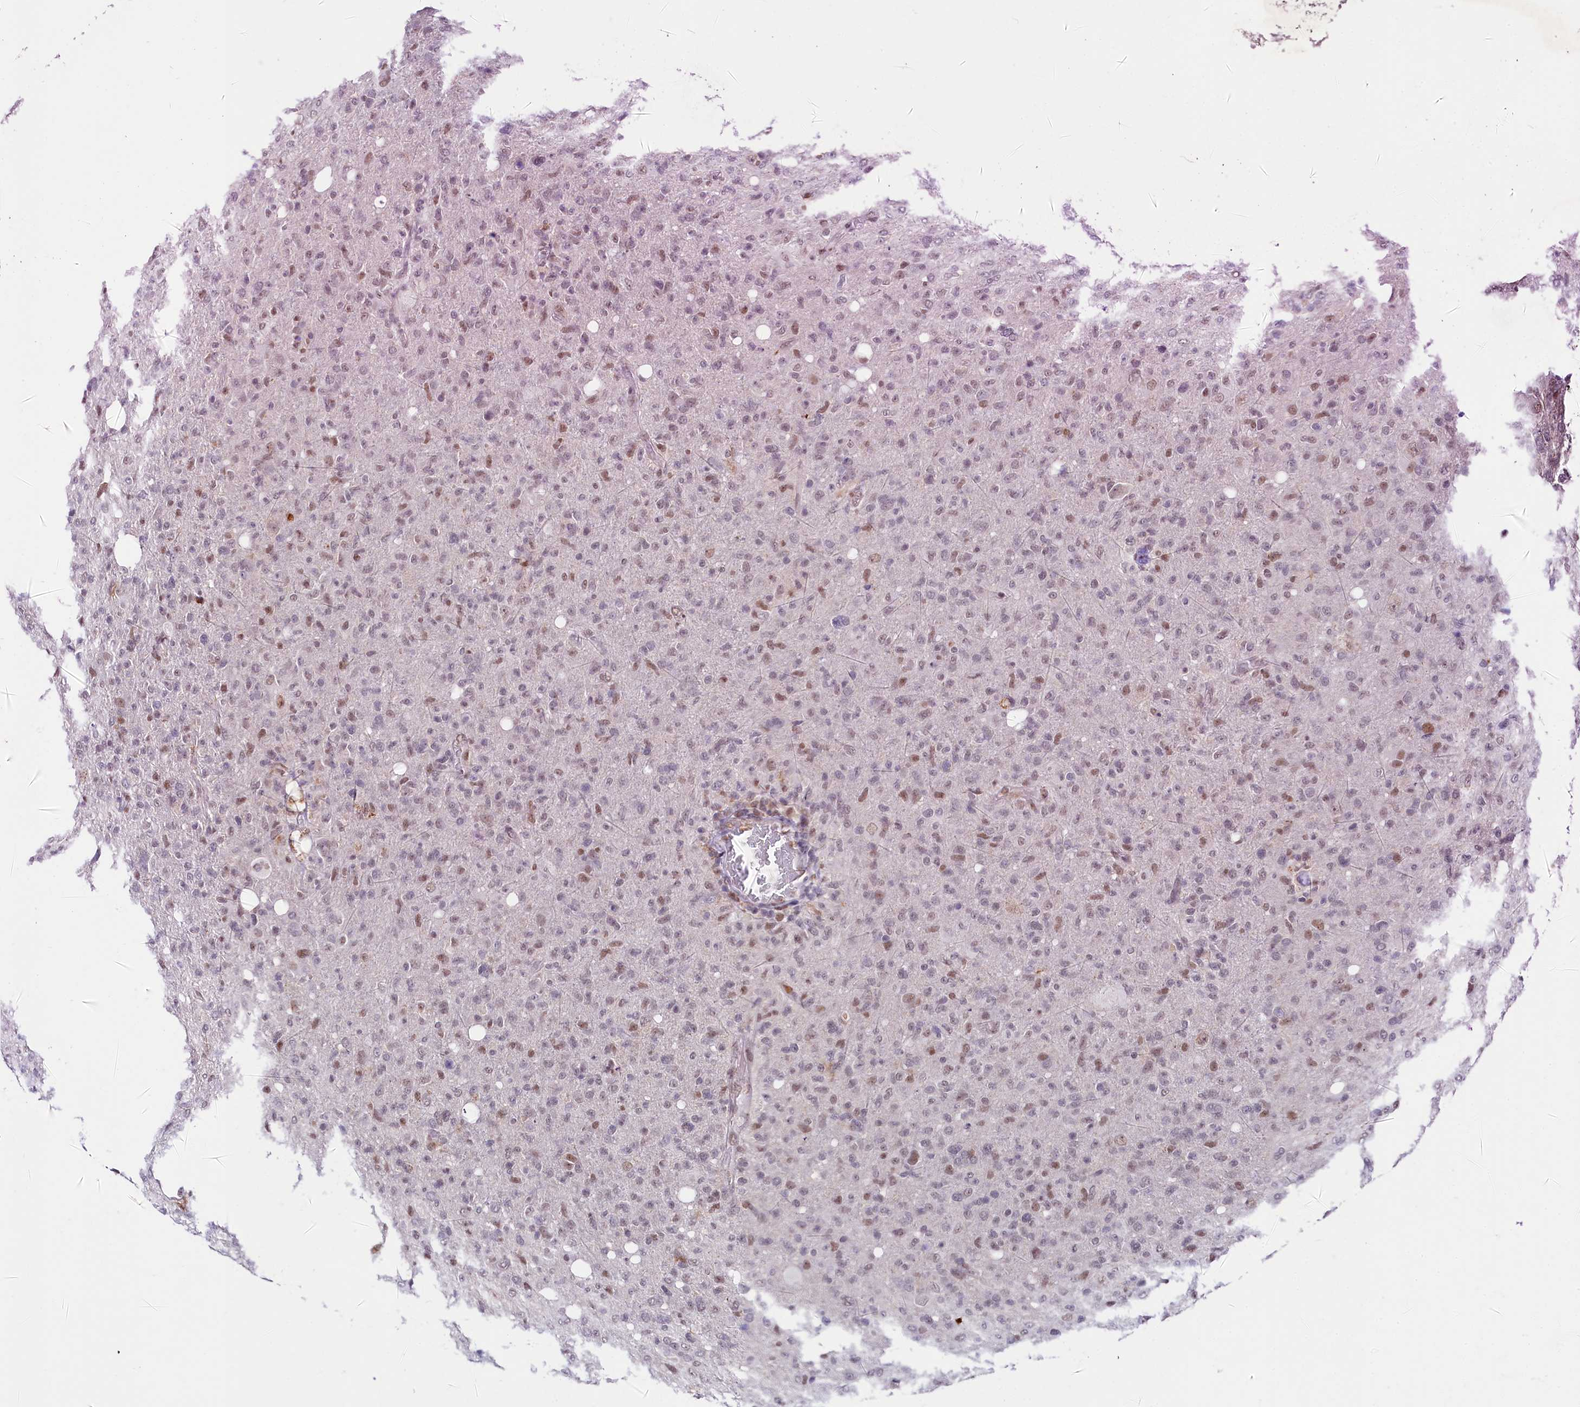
{"staining": {"intensity": "weak", "quantity": "25%-75%", "location": "nuclear"}, "tissue": "glioma", "cell_type": "Tumor cells", "image_type": "cancer", "snomed": [{"axis": "morphology", "description": "Glioma, malignant, High grade"}, {"axis": "topography", "description": "Brain"}], "caption": "Malignant glioma (high-grade) stained with a protein marker reveals weak staining in tumor cells.", "gene": "SCAF11", "patient": {"sex": "female", "age": 57}}